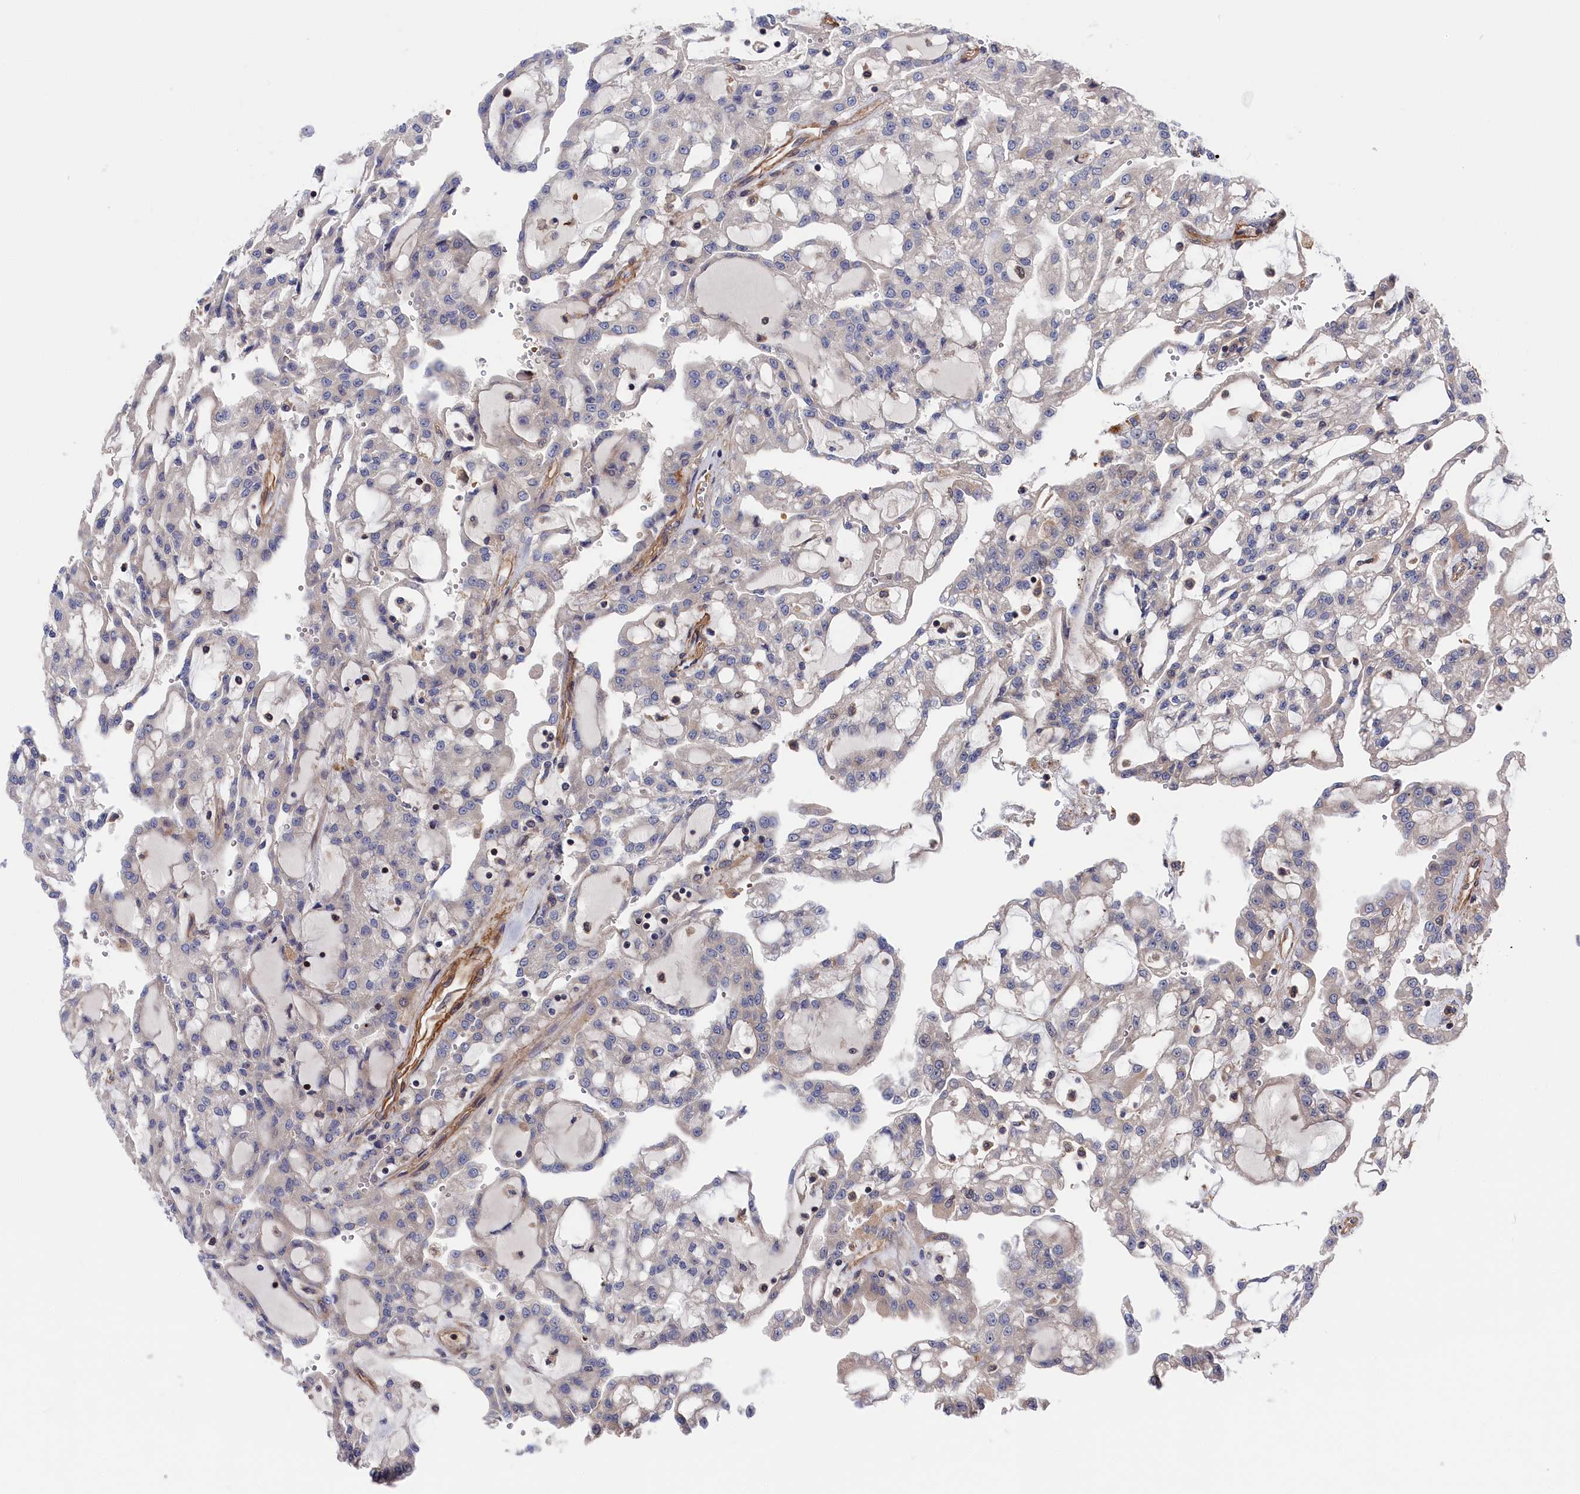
{"staining": {"intensity": "negative", "quantity": "none", "location": "none"}, "tissue": "renal cancer", "cell_type": "Tumor cells", "image_type": "cancer", "snomed": [{"axis": "morphology", "description": "Adenocarcinoma, NOS"}, {"axis": "topography", "description": "Kidney"}], "caption": "This is a photomicrograph of IHC staining of adenocarcinoma (renal), which shows no positivity in tumor cells. Brightfield microscopy of IHC stained with DAB (3,3'-diaminobenzidine) (brown) and hematoxylin (blue), captured at high magnification.", "gene": "LDHD", "patient": {"sex": "male", "age": 63}}